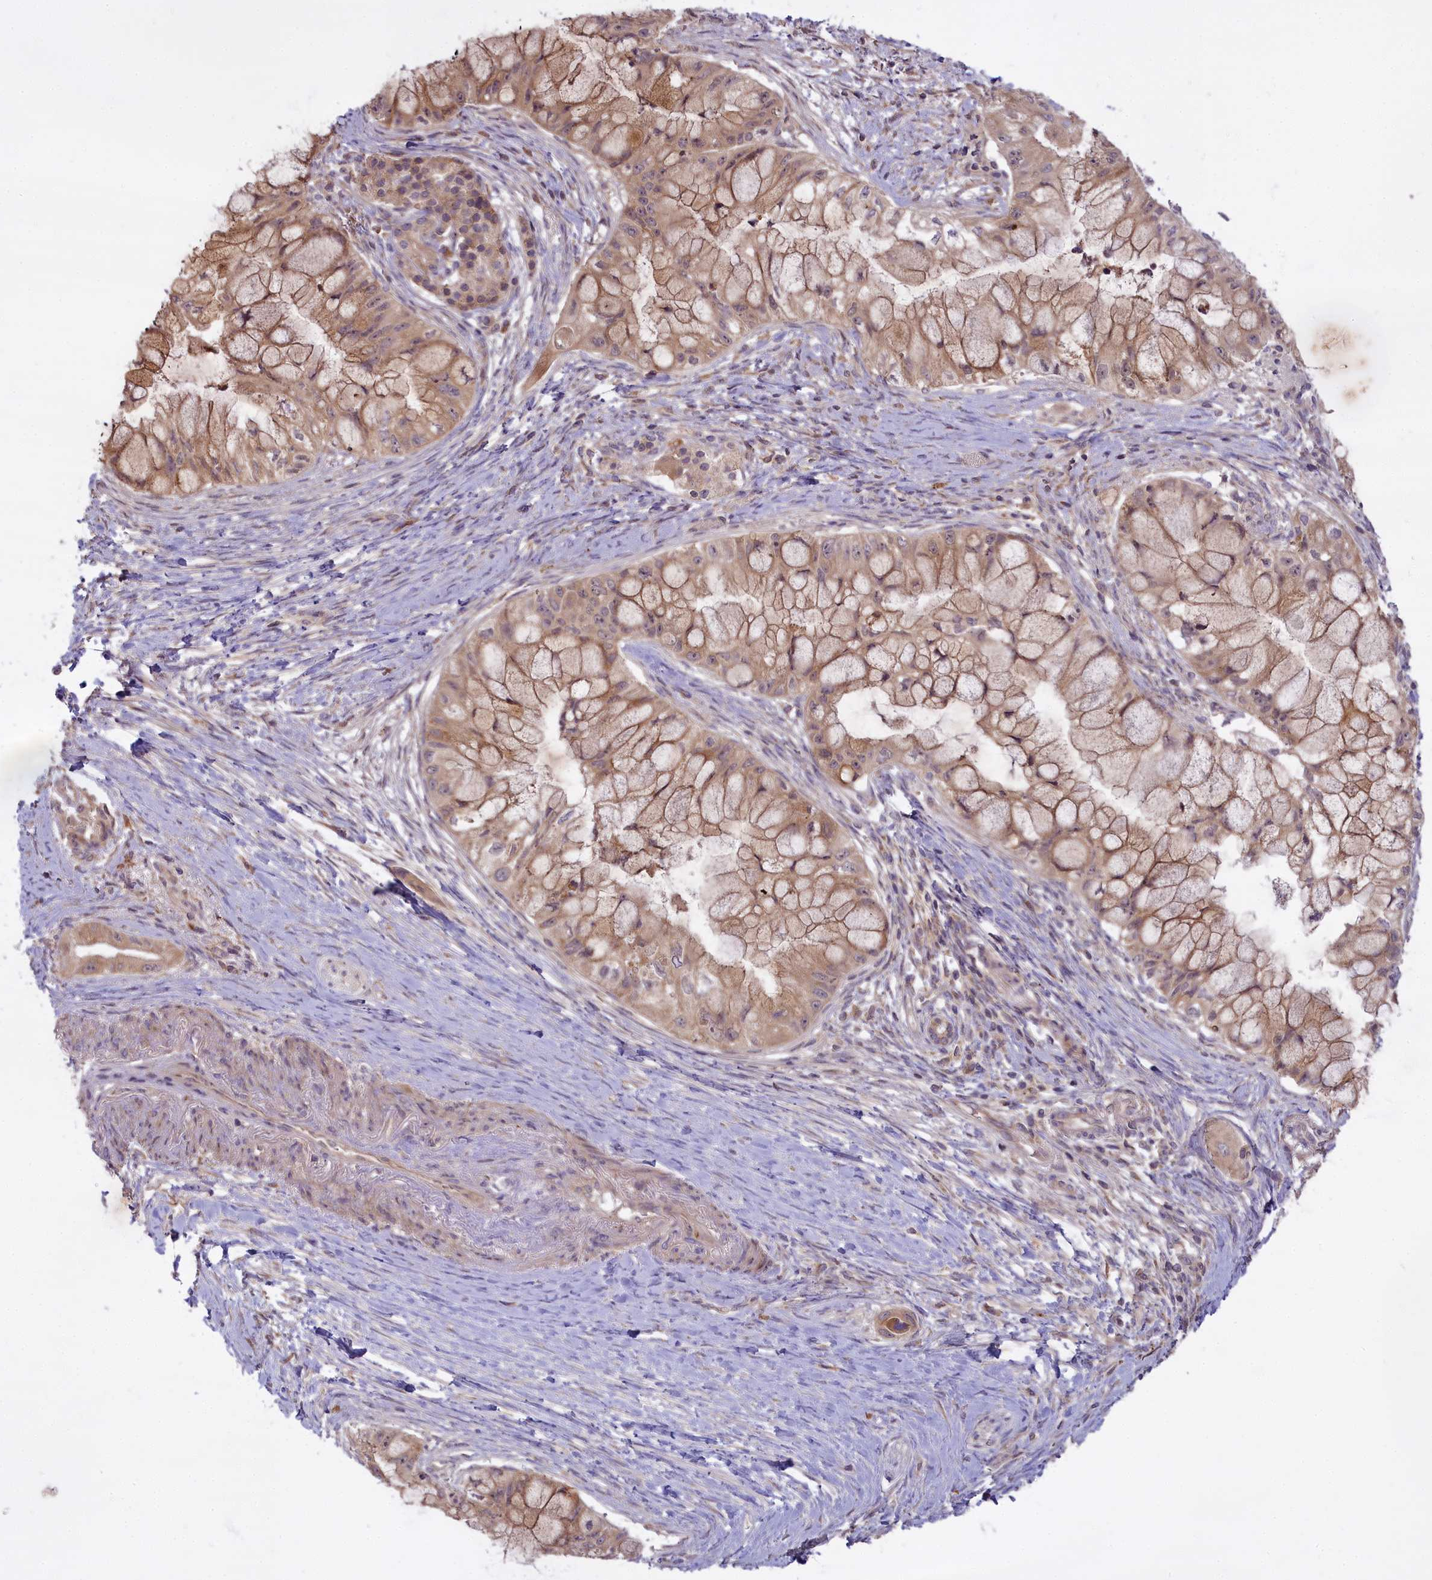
{"staining": {"intensity": "weak", "quantity": ">75%", "location": "cytoplasmic/membranous"}, "tissue": "pancreatic cancer", "cell_type": "Tumor cells", "image_type": "cancer", "snomed": [{"axis": "morphology", "description": "Adenocarcinoma, NOS"}, {"axis": "topography", "description": "Pancreas"}], "caption": "The micrograph shows a brown stain indicating the presence of a protein in the cytoplasmic/membranous of tumor cells in pancreatic cancer (adenocarcinoma).", "gene": "MEMO1", "patient": {"sex": "male", "age": 48}}